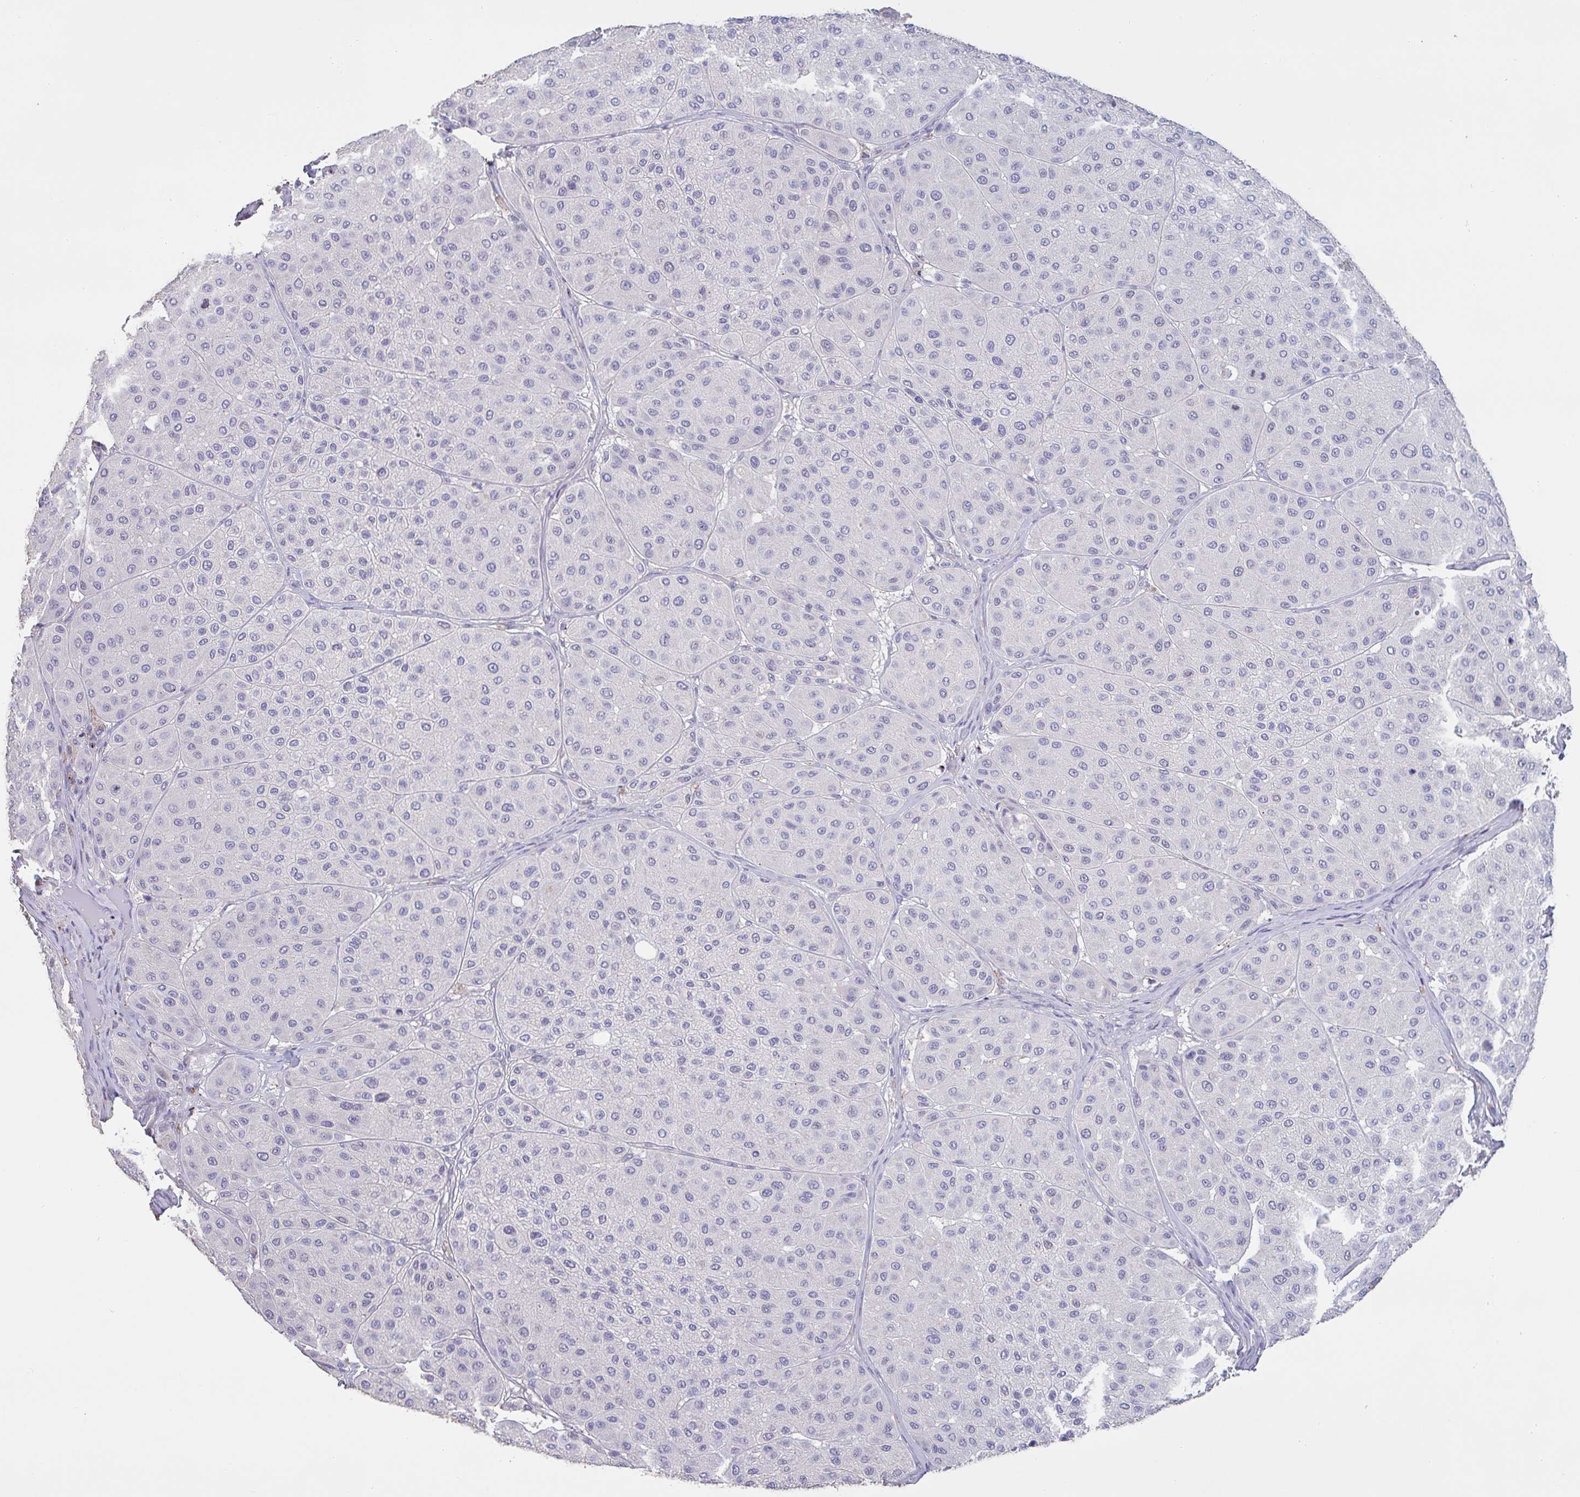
{"staining": {"intensity": "negative", "quantity": "none", "location": "none"}, "tissue": "melanoma", "cell_type": "Tumor cells", "image_type": "cancer", "snomed": [{"axis": "morphology", "description": "Malignant melanoma, Metastatic site"}, {"axis": "topography", "description": "Smooth muscle"}], "caption": "High power microscopy photomicrograph of an IHC histopathology image of malignant melanoma (metastatic site), revealing no significant positivity in tumor cells.", "gene": "CHMP5", "patient": {"sex": "male", "age": 41}}